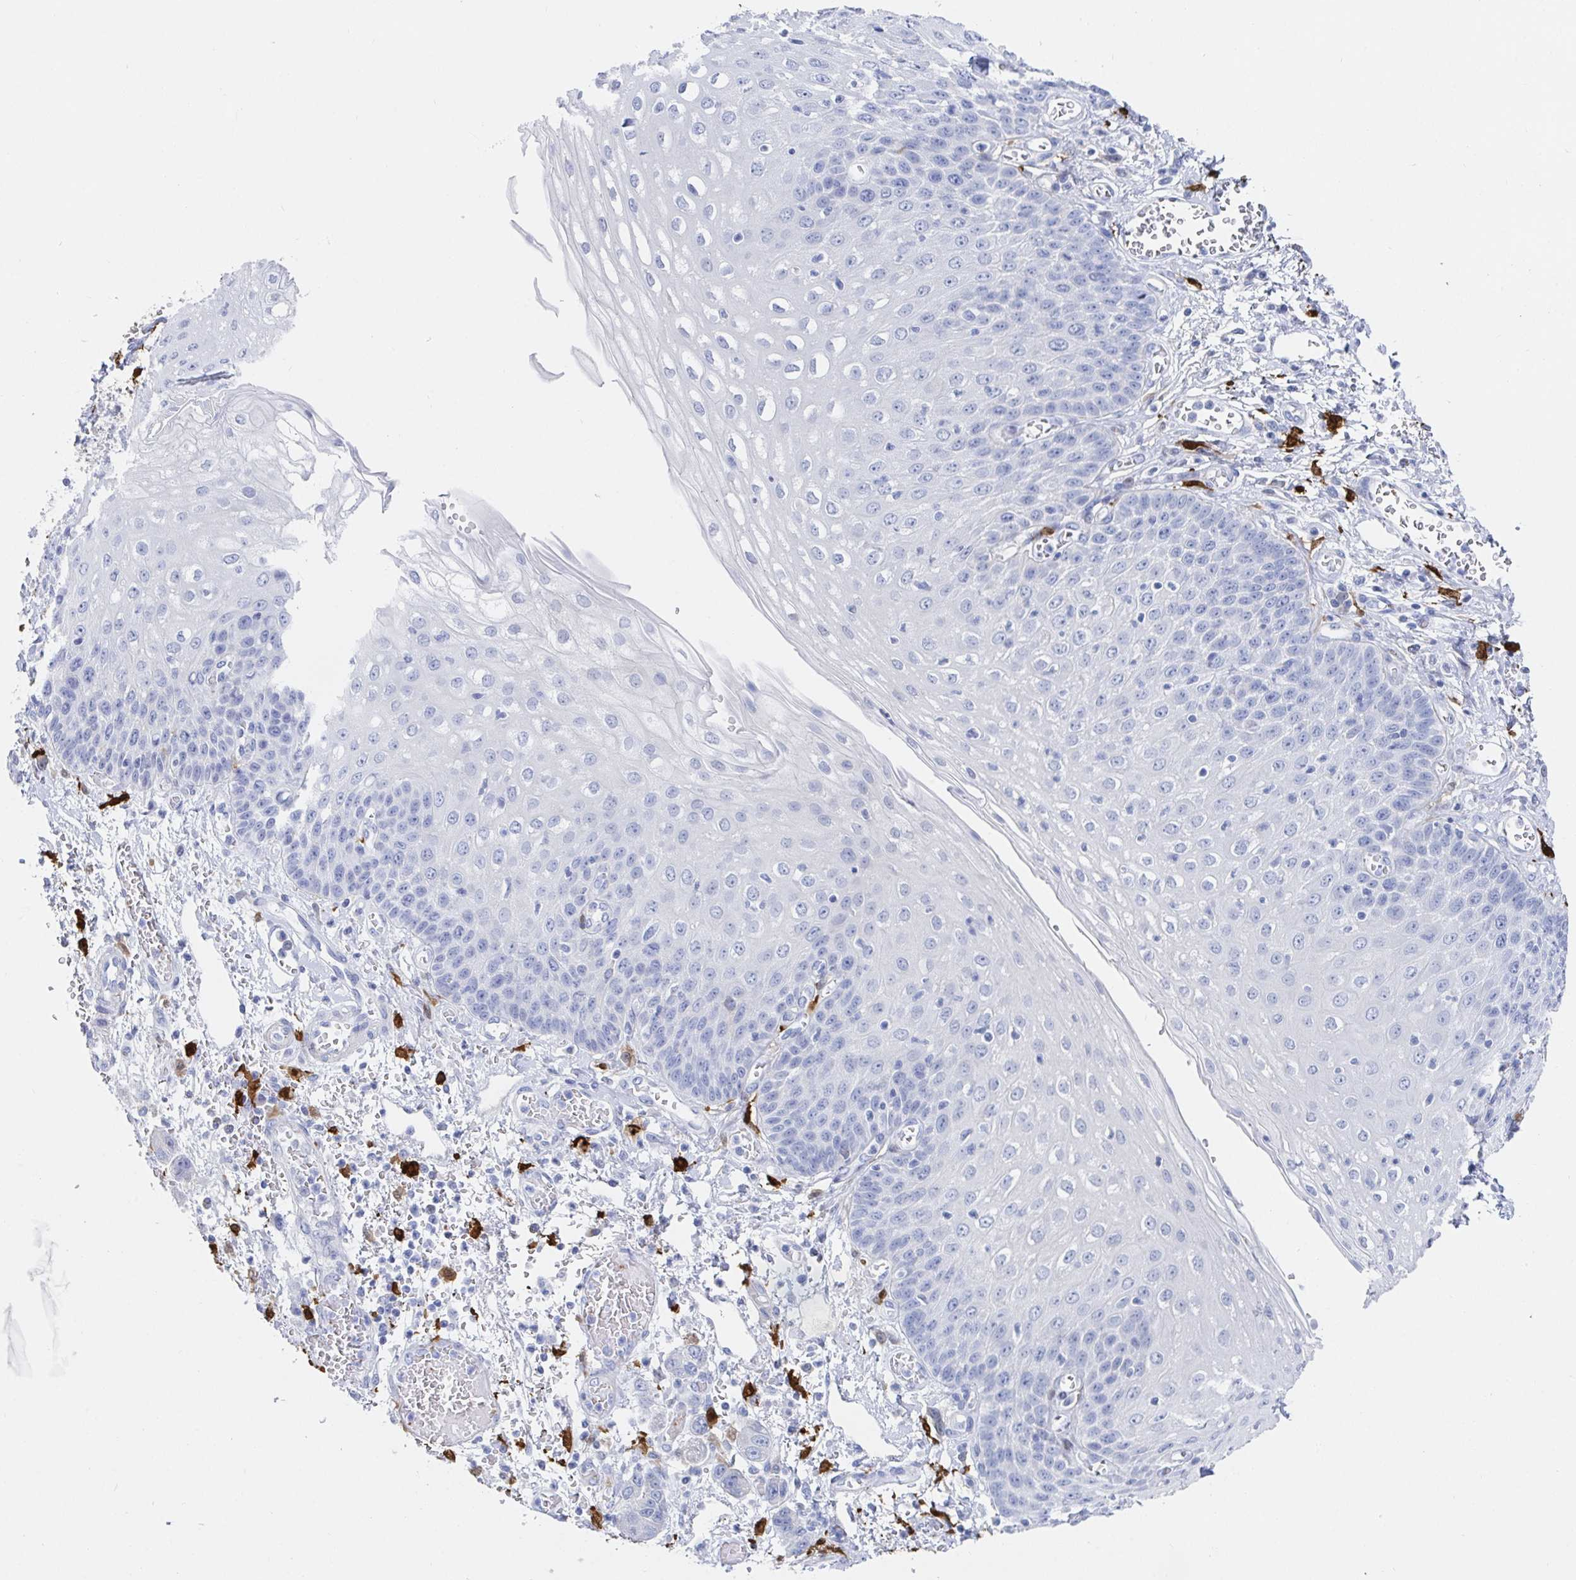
{"staining": {"intensity": "negative", "quantity": "none", "location": "none"}, "tissue": "esophagus", "cell_type": "Squamous epithelial cells", "image_type": "normal", "snomed": [{"axis": "morphology", "description": "Normal tissue, NOS"}, {"axis": "morphology", "description": "Adenocarcinoma, NOS"}, {"axis": "topography", "description": "Esophagus"}], "caption": "Human esophagus stained for a protein using IHC displays no expression in squamous epithelial cells.", "gene": "OR2A1", "patient": {"sex": "male", "age": 81}}